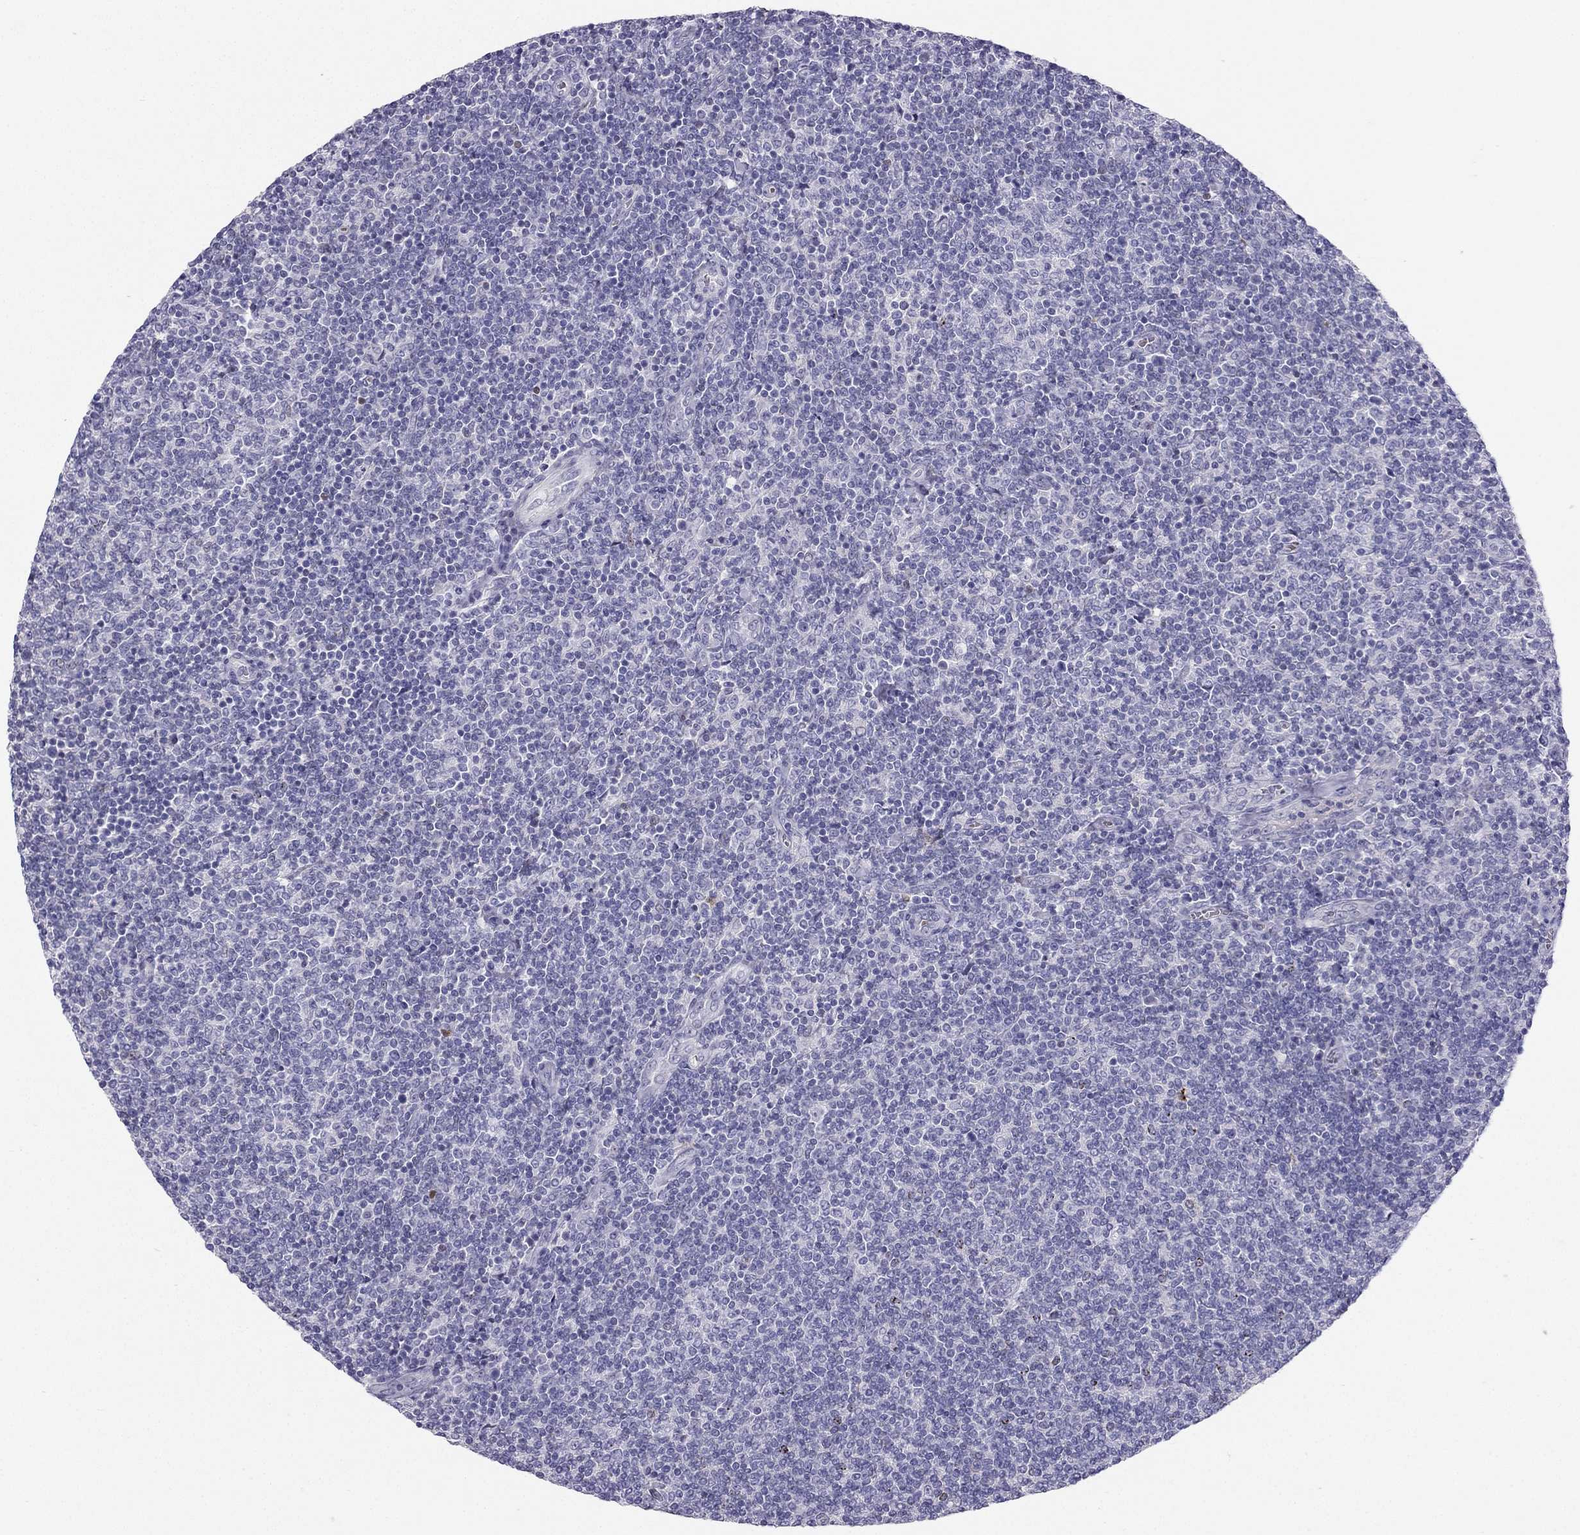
{"staining": {"intensity": "negative", "quantity": "none", "location": "none"}, "tissue": "lymphoma", "cell_type": "Tumor cells", "image_type": "cancer", "snomed": [{"axis": "morphology", "description": "Malignant lymphoma, non-Hodgkin's type, Low grade"}, {"axis": "topography", "description": "Lymph node"}], "caption": "Low-grade malignant lymphoma, non-Hodgkin's type stained for a protein using immunohistochemistry (IHC) exhibits no staining tumor cells.", "gene": "RSPH14", "patient": {"sex": "male", "age": 52}}